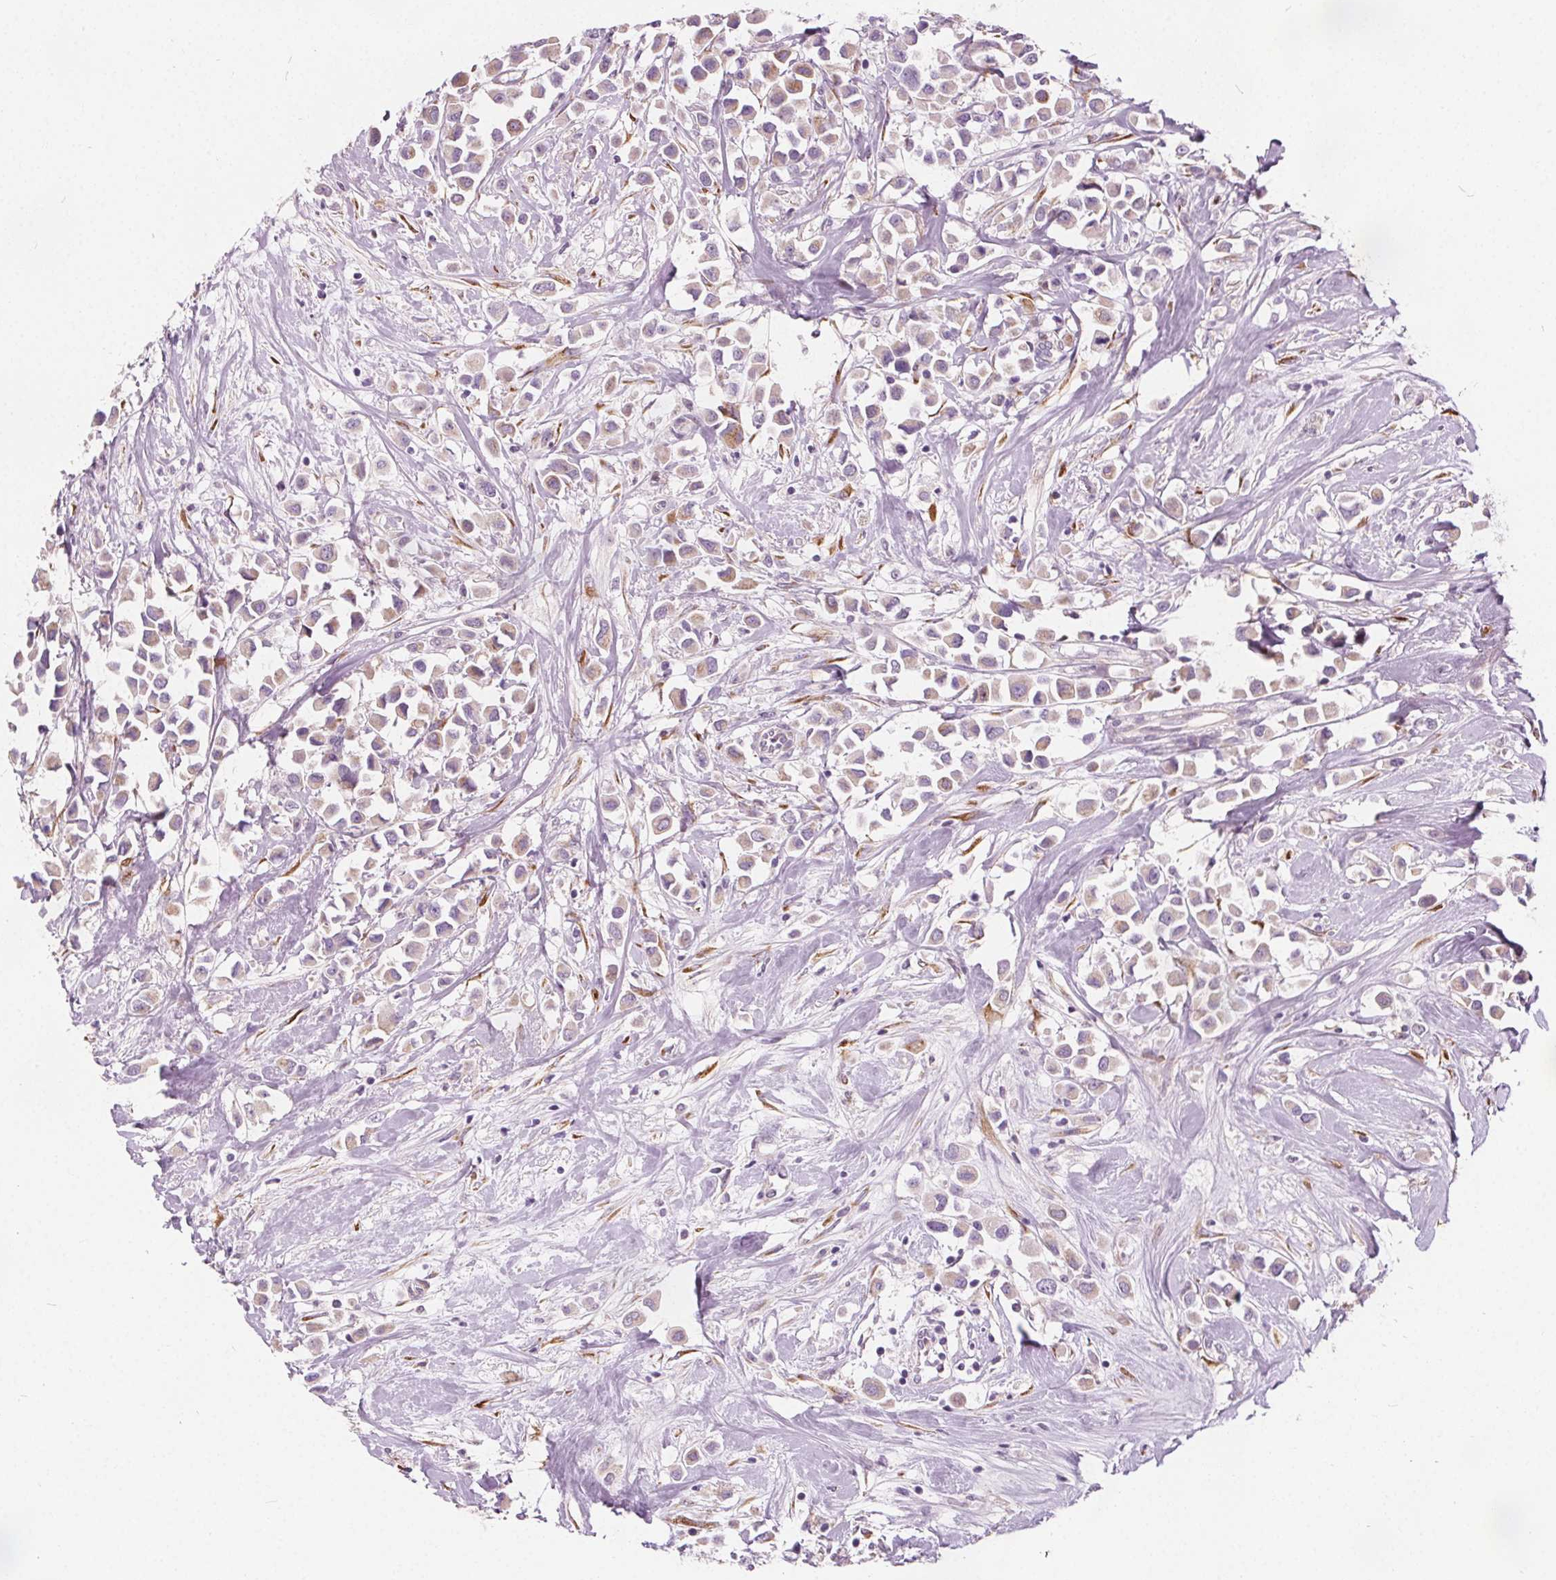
{"staining": {"intensity": "negative", "quantity": "none", "location": "none"}, "tissue": "breast cancer", "cell_type": "Tumor cells", "image_type": "cancer", "snomed": [{"axis": "morphology", "description": "Duct carcinoma"}, {"axis": "topography", "description": "Breast"}], "caption": "Breast cancer was stained to show a protein in brown. There is no significant staining in tumor cells.", "gene": "ACOX2", "patient": {"sex": "female", "age": 61}}